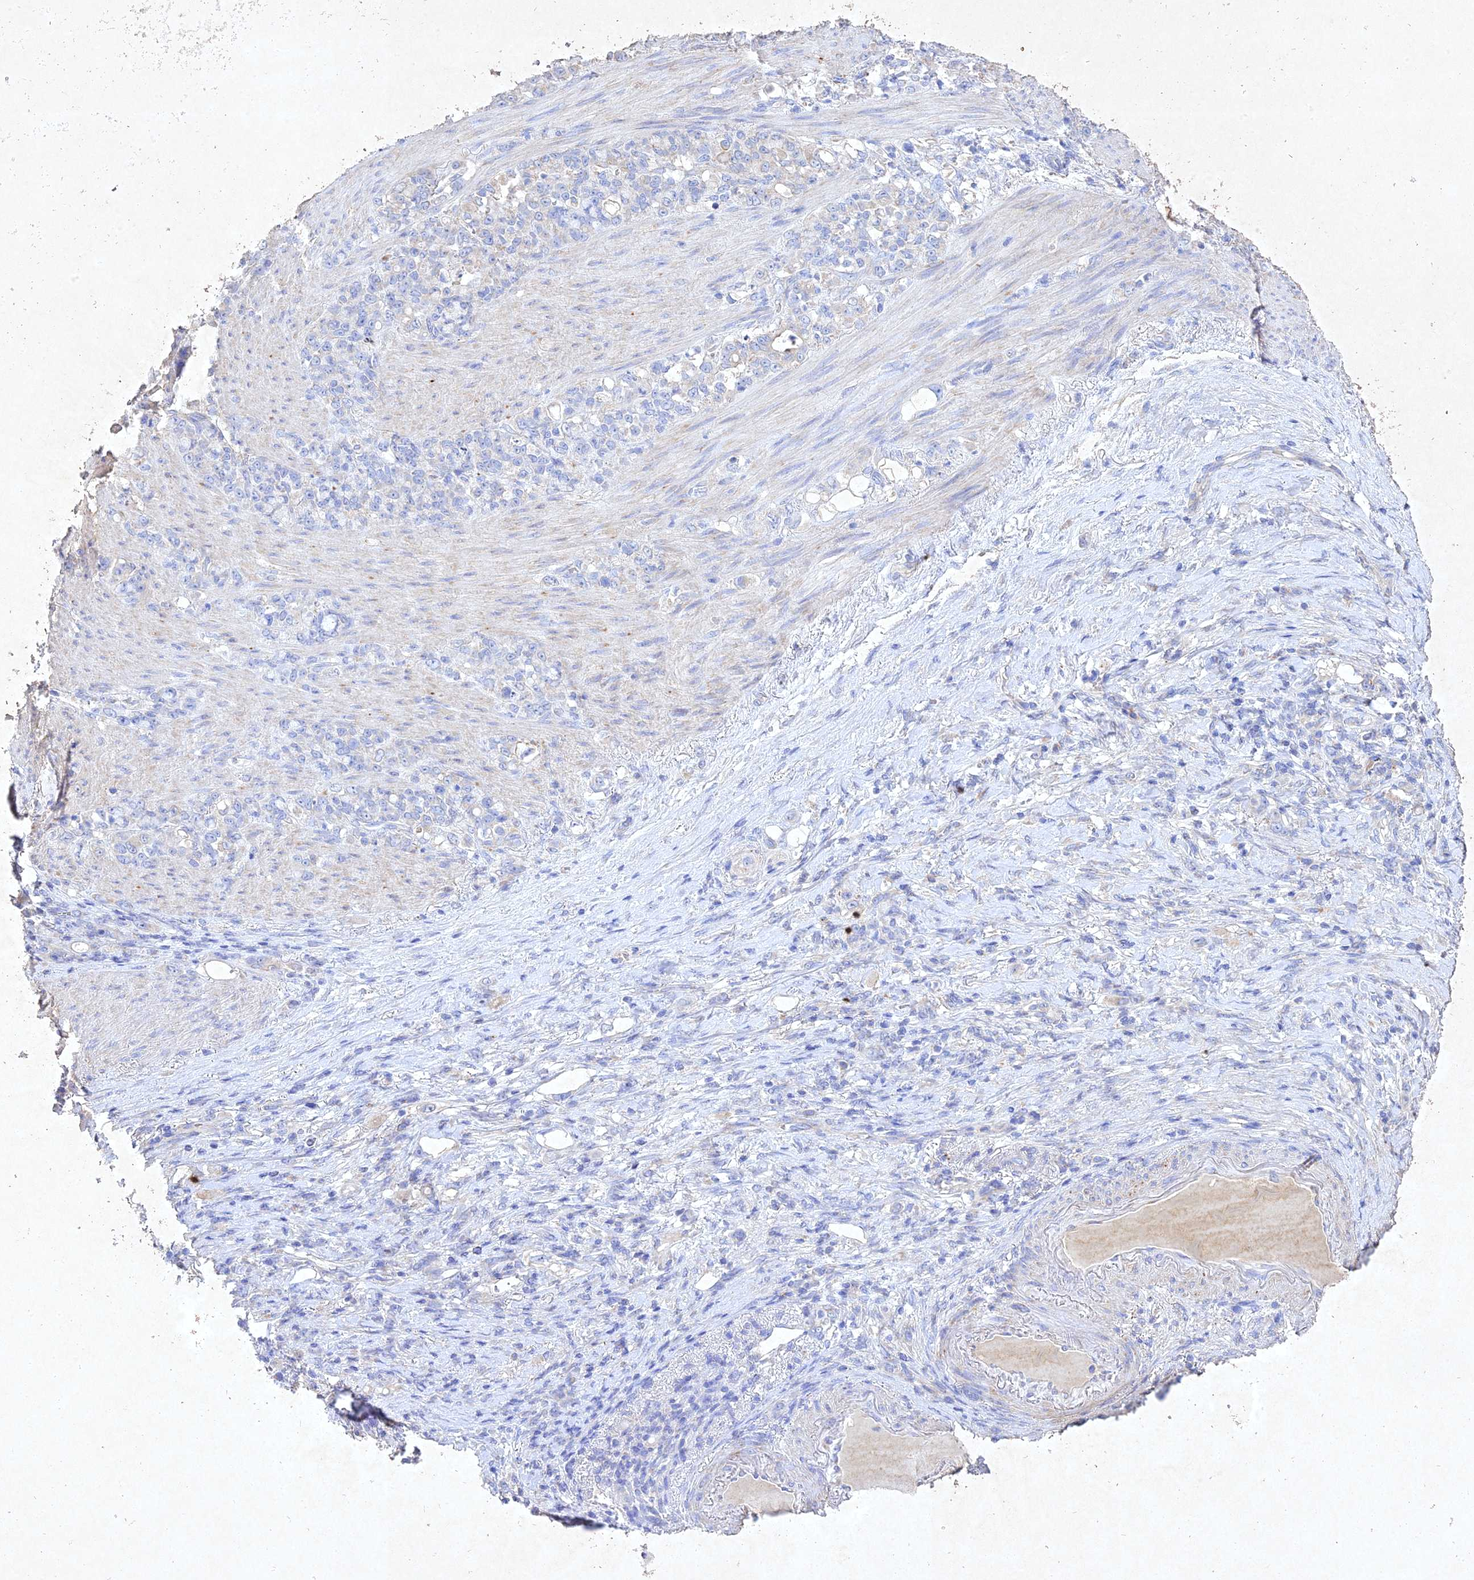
{"staining": {"intensity": "negative", "quantity": "none", "location": "none"}, "tissue": "stomach cancer", "cell_type": "Tumor cells", "image_type": "cancer", "snomed": [{"axis": "morphology", "description": "Adenocarcinoma, NOS"}, {"axis": "topography", "description": "Stomach"}], "caption": "Immunohistochemistry (IHC) histopathology image of neoplastic tissue: stomach cancer stained with DAB shows no significant protein positivity in tumor cells.", "gene": "NDUFV1", "patient": {"sex": "female", "age": 79}}